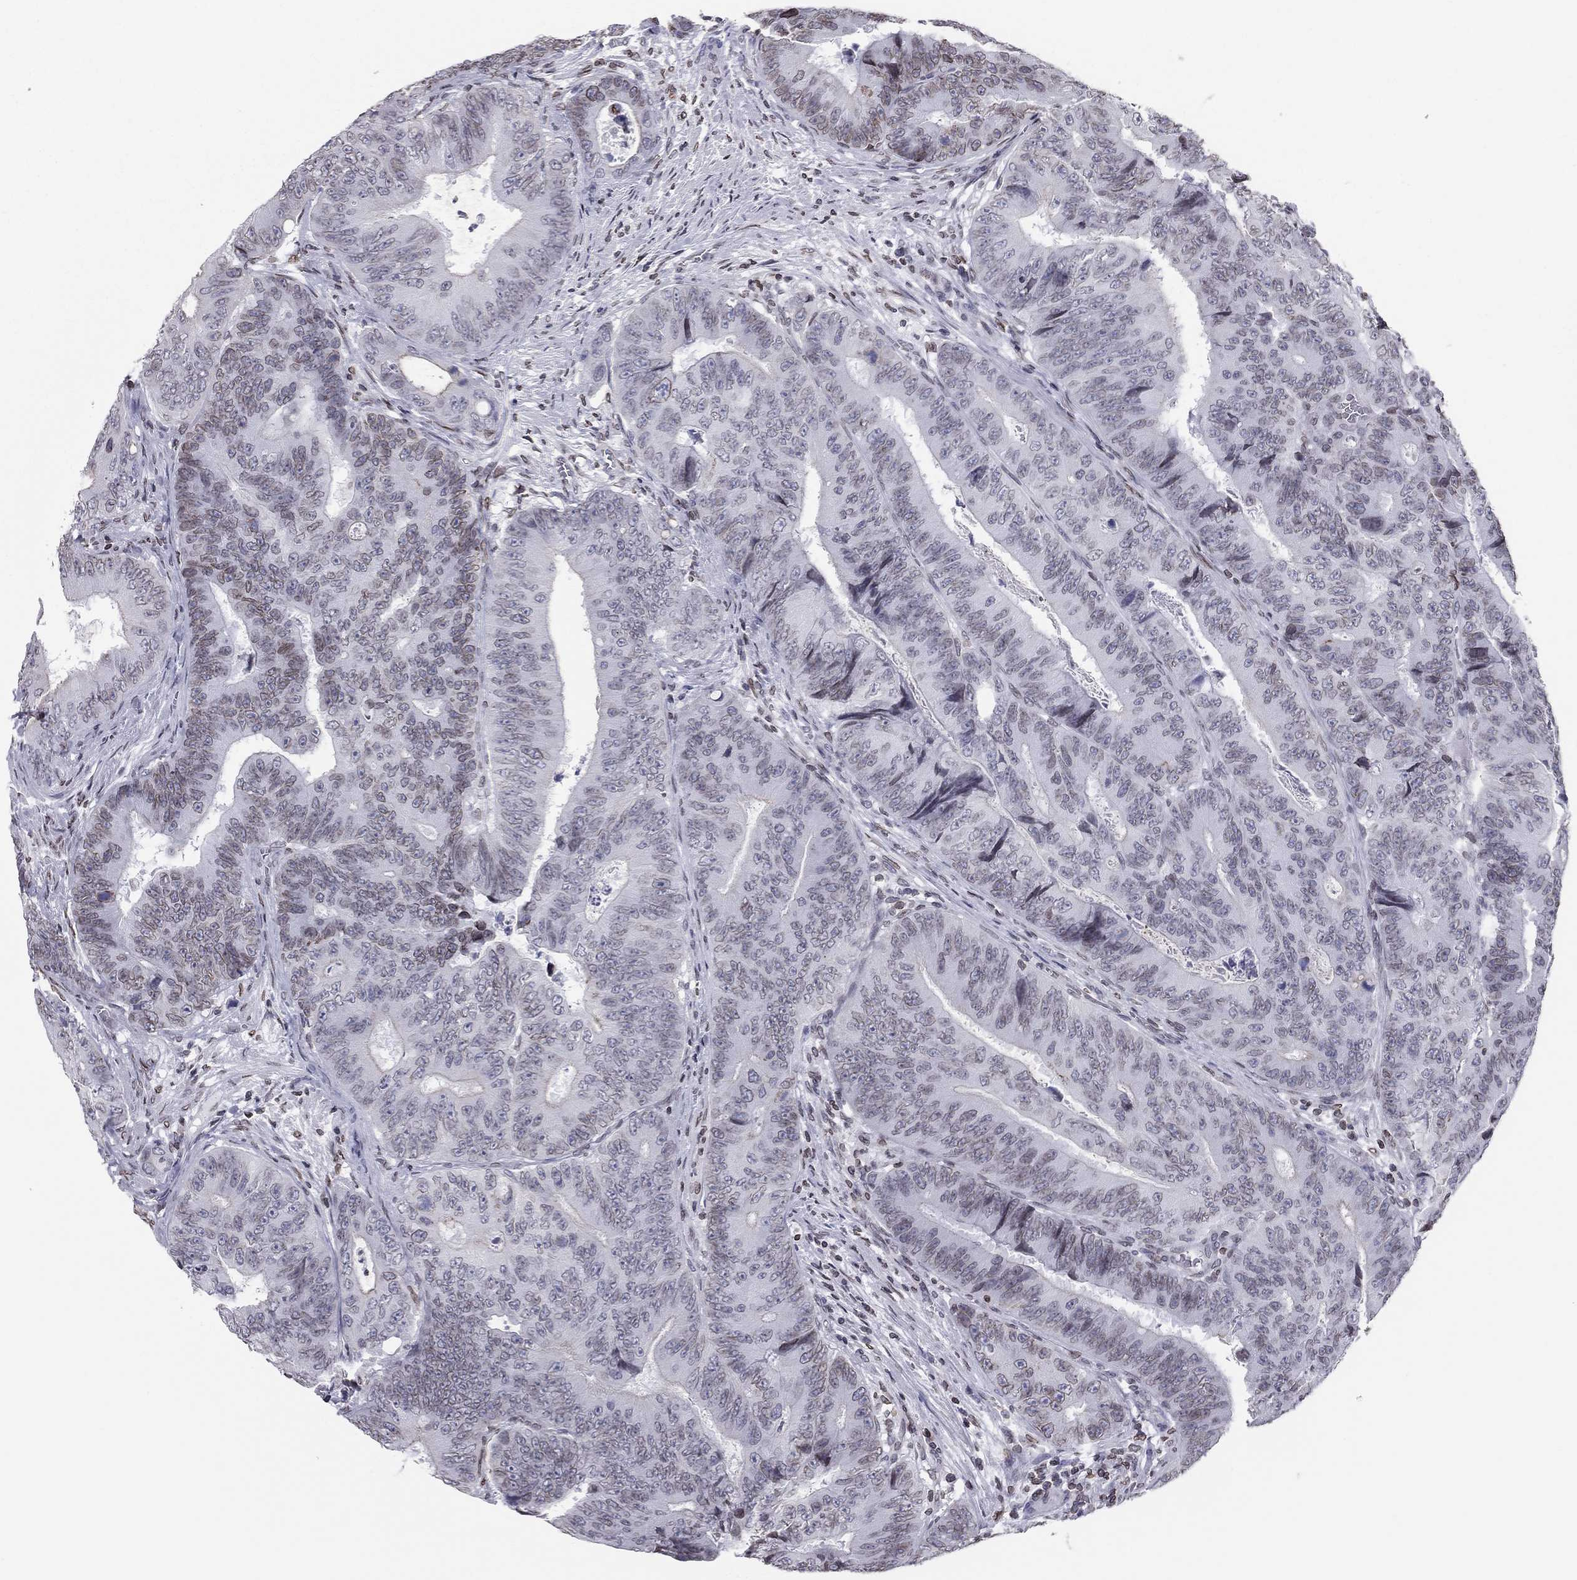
{"staining": {"intensity": "weak", "quantity": "25%-75%", "location": "cytoplasmic/membranous,nuclear"}, "tissue": "colorectal cancer", "cell_type": "Tumor cells", "image_type": "cancer", "snomed": [{"axis": "morphology", "description": "Adenocarcinoma, NOS"}, {"axis": "topography", "description": "Colon"}], "caption": "Weak cytoplasmic/membranous and nuclear staining for a protein is seen in approximately 25%-75% of tumor cells of colorectal cancer (adenocarcinoma) using immunohistochemistry (IHC).", "gene": "ESPL1", "patient": {"sex": "female", "age": 48}}